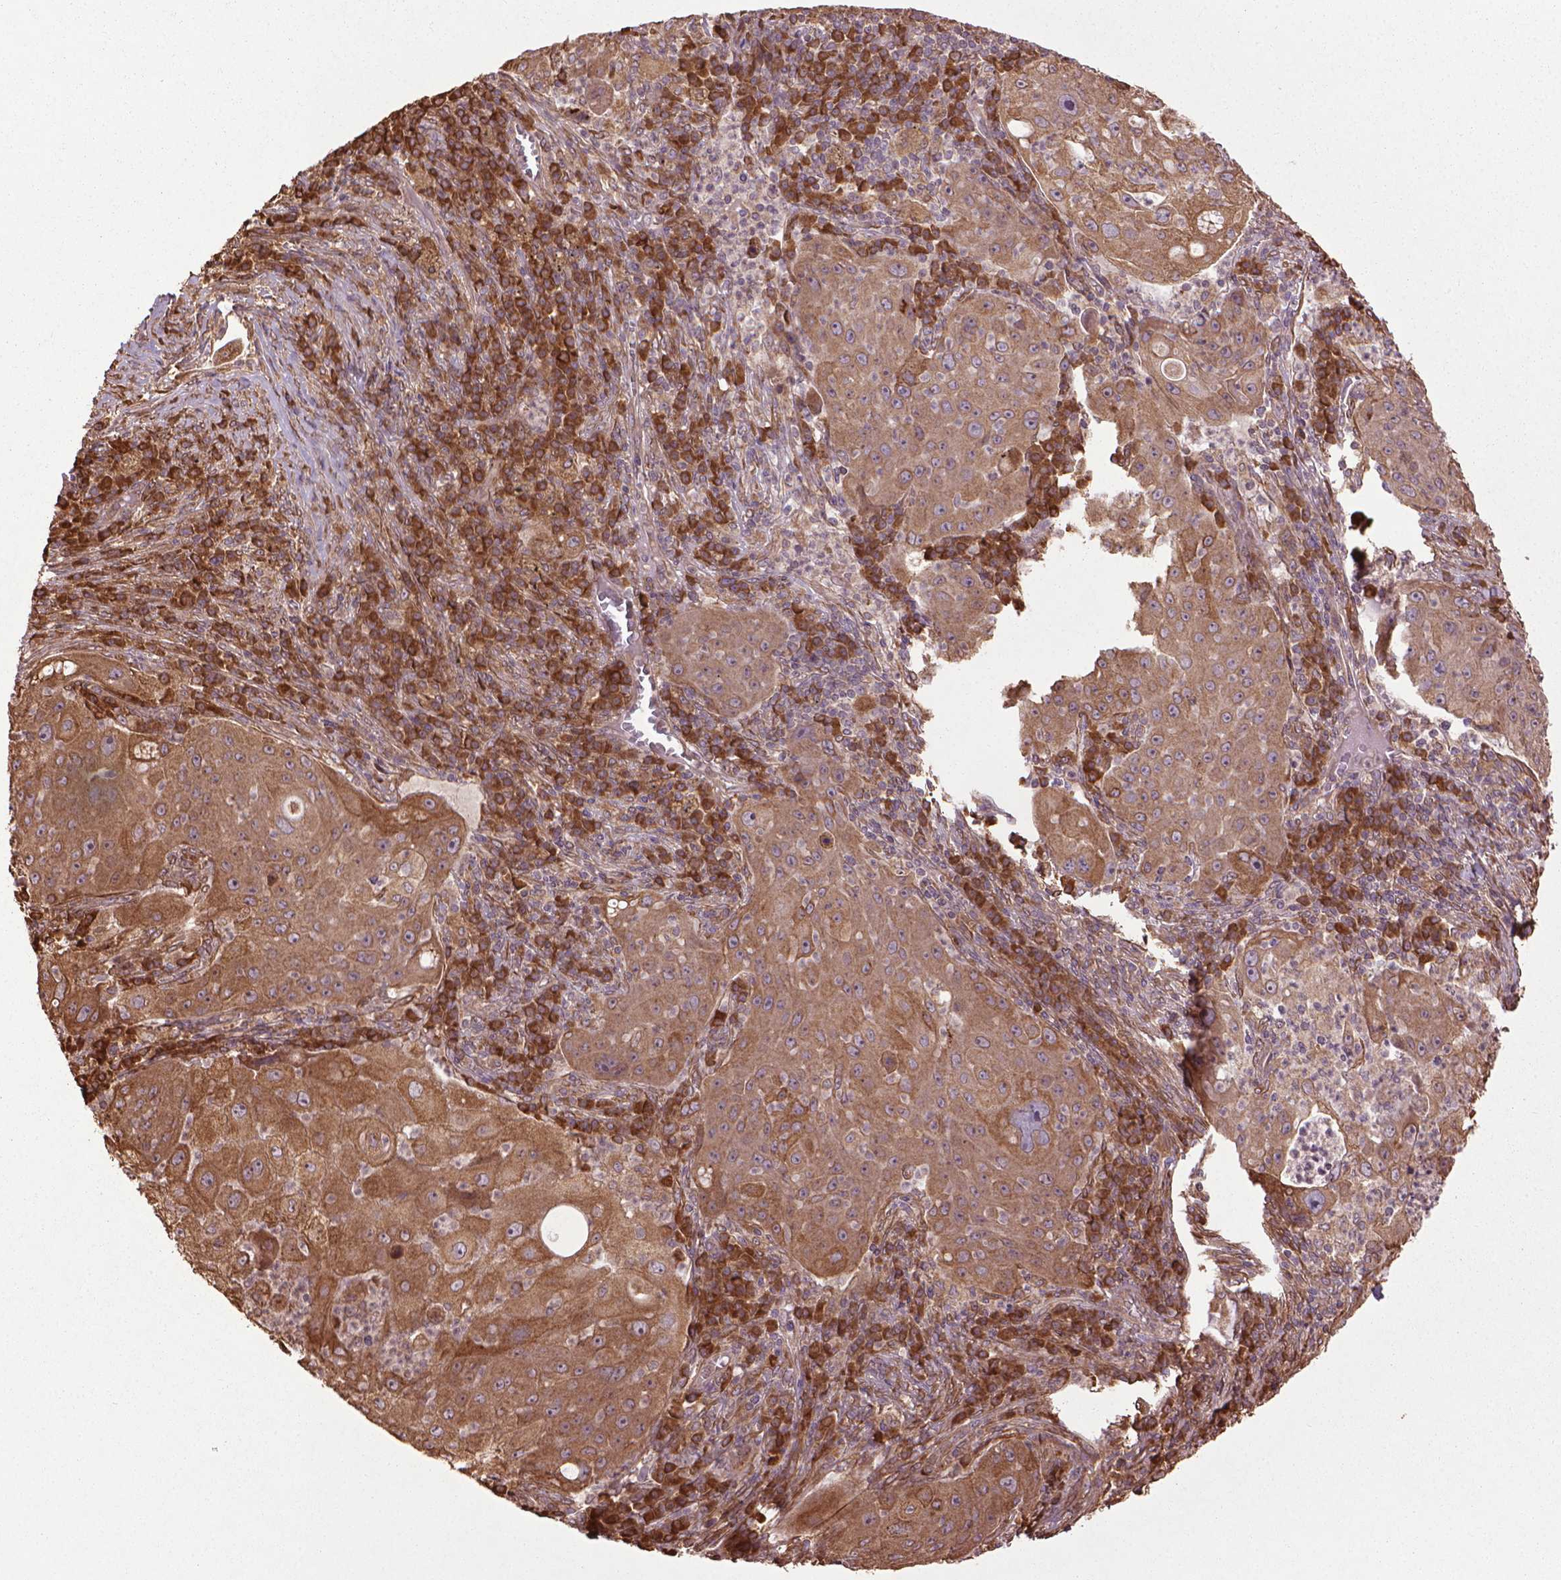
{"staining": {"intensity": "moderate", "quantity": ">75%", "location": "cytoplasmic/membranous"}, "tissue": "lung cancer", "cell_type": "Tumor cells", "image_type": "cancer", "snomed": [{"axis": "morphology", "description": "Squamous cell carcinoma, NOS"}, {"axis": "topography", "description": "Lung"}], "caption": "Immunohistochemical staining of human lung cancer demonstrates medium levels of moderate cytoplasmic/membranous positivity in about >75% of tumor cells. (DAB IHC, brown staining for protein, blue staining for nuclei).", "gene": "GAS1", "patient": {"sex": "female", "age": 59}}